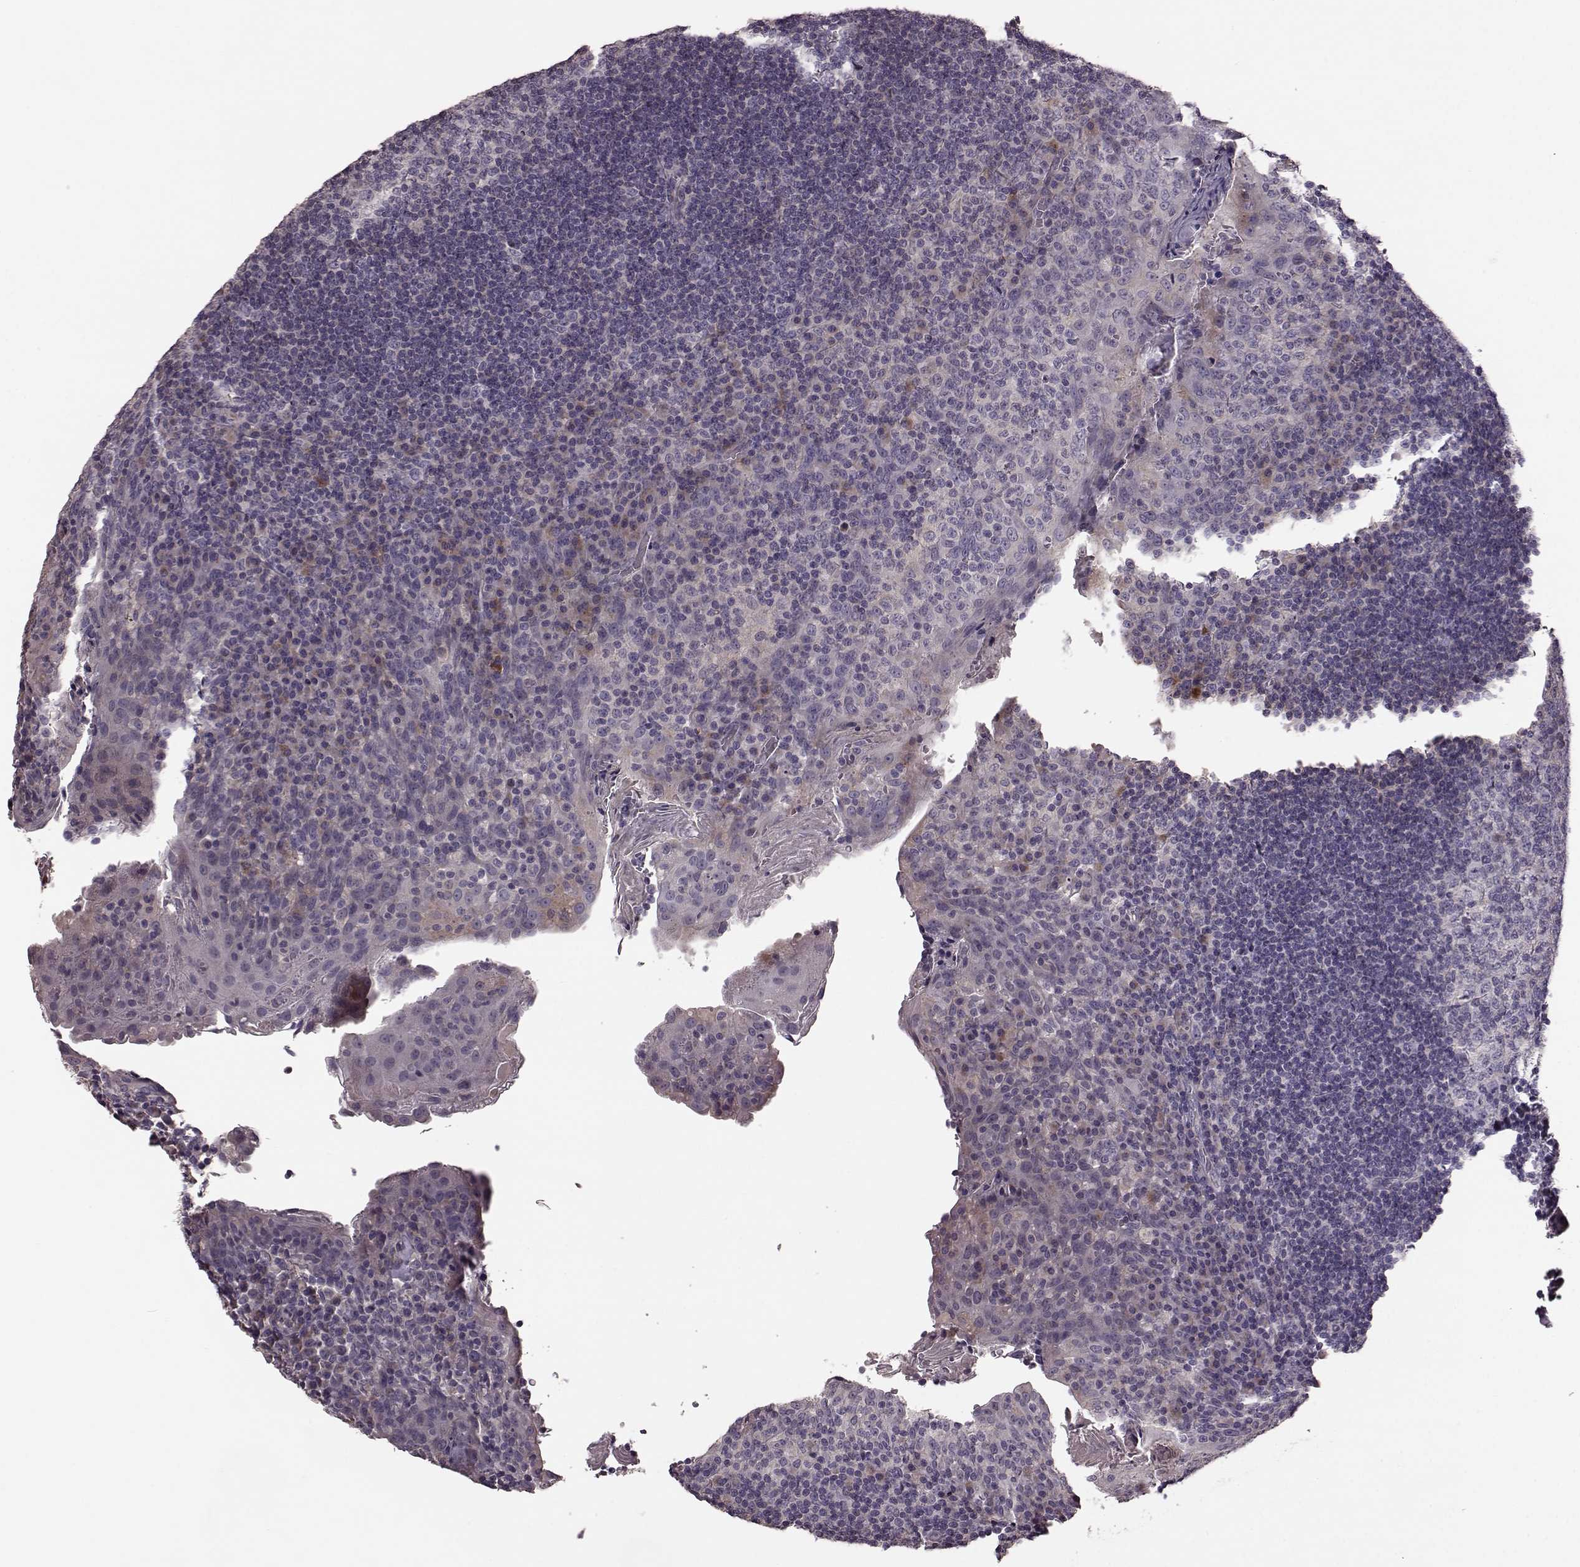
{"staining": {"intensity": "negative", "quantity": "none", "location": "none"}, "tissue": "tonsil", "cell_type": "Germinal center cells", "image_type": "normal", "snomed": [{"axis": "morphology", "description": "Normal tissue, NOS"}, {"axis": "topography", "description": "Tonsil"}], "caption": "Germinal center cells are negative for protein expression in normal human tonsil. (DAB (3,3'-diaminobenzidine) IHC visualized using brightfield microscopy, high magnification).", "gene": "SLC52A3", "patient": {"sex": "male", "age": 17}}